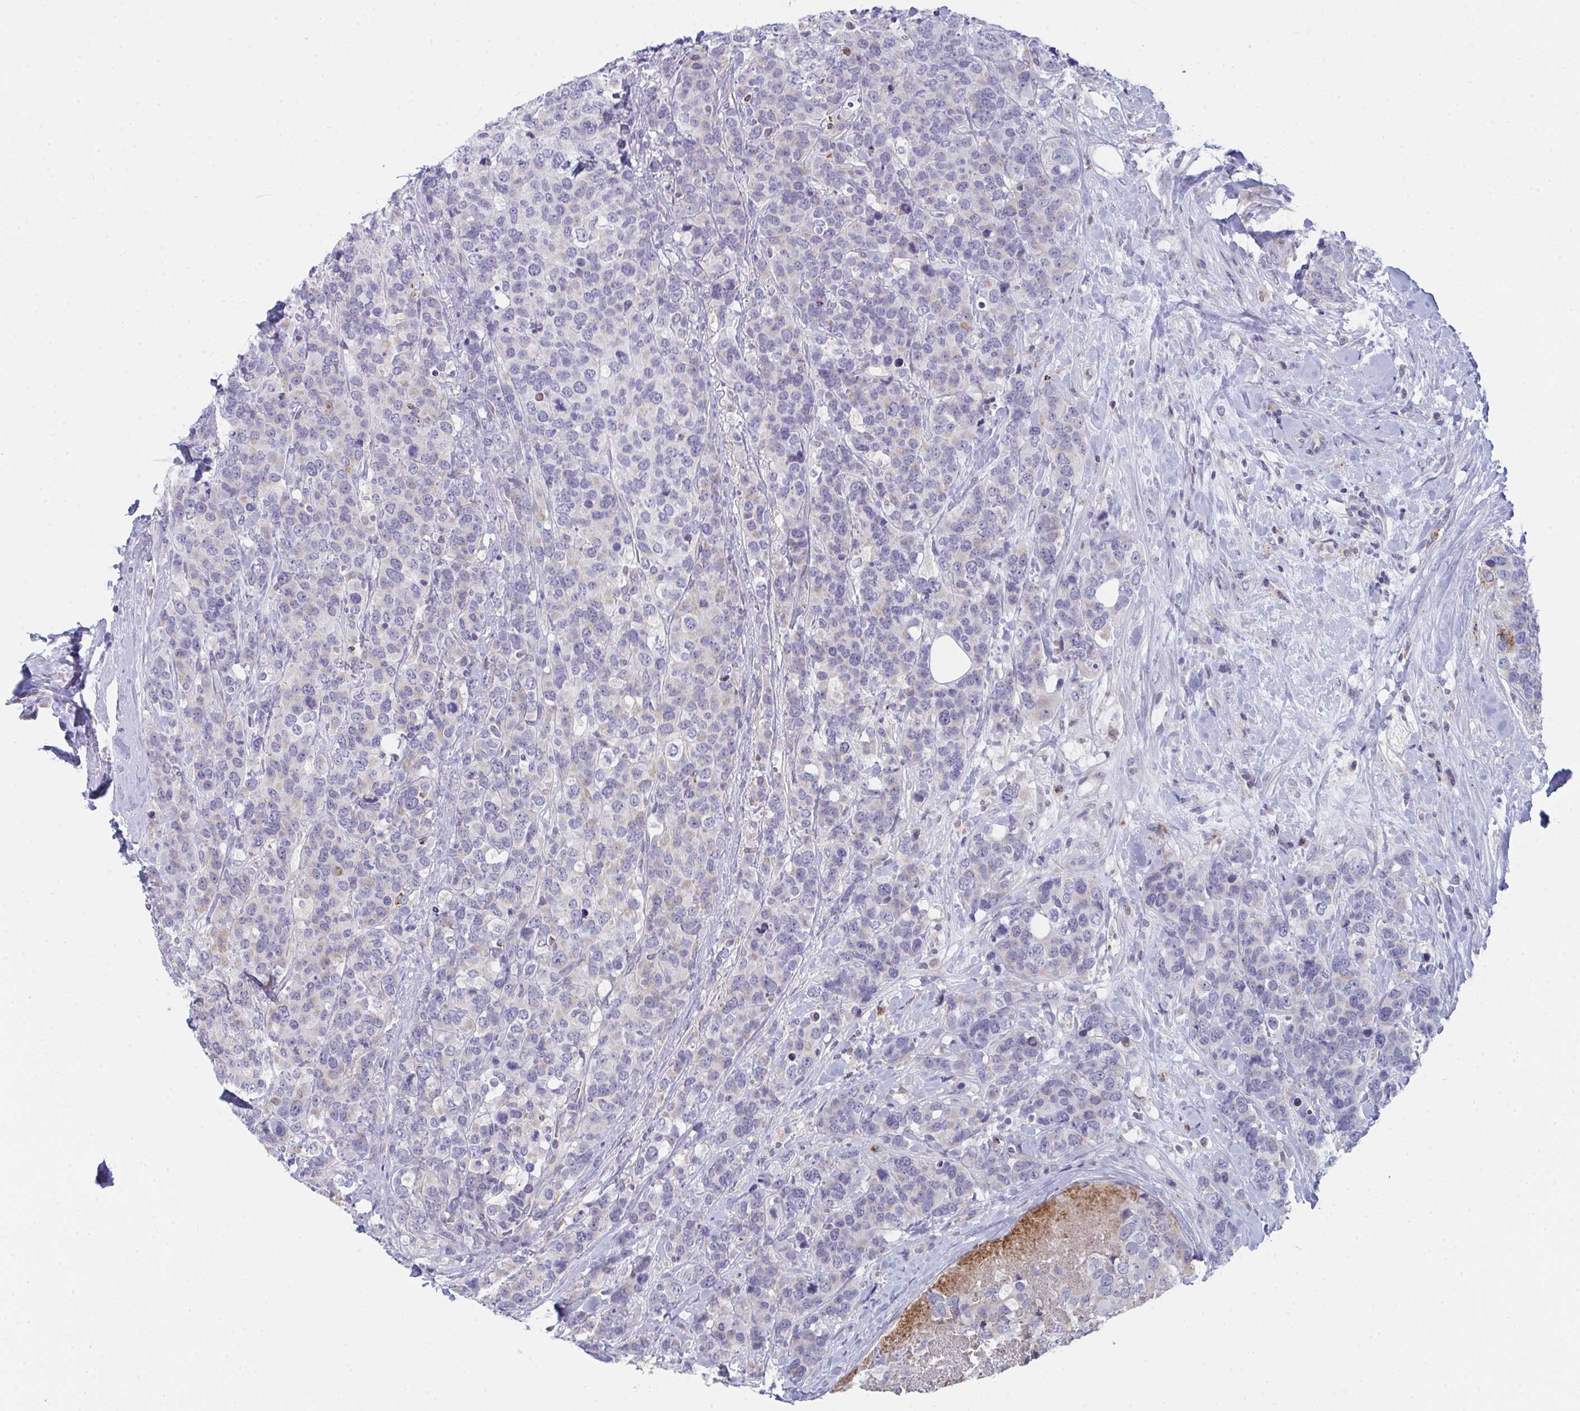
{"staining": {"intensity": "negative", "quantity": "none", "location": "none"}, "tissue": "breast cancer", "cell_type": "Tumor cells", "image_type": "cancer", "snomed": [{"axis": "morphology", "description": "Lobular carcinoma"}, {"axis": "topography", "description": "Breast"}], "caption": "Breast cancer (lobular carcinoma) was stained to show a protein in brown. There is no significant staining in tumor cells.", "gene": "VWDE", "patient": {"sex": "female", "age": 59}}